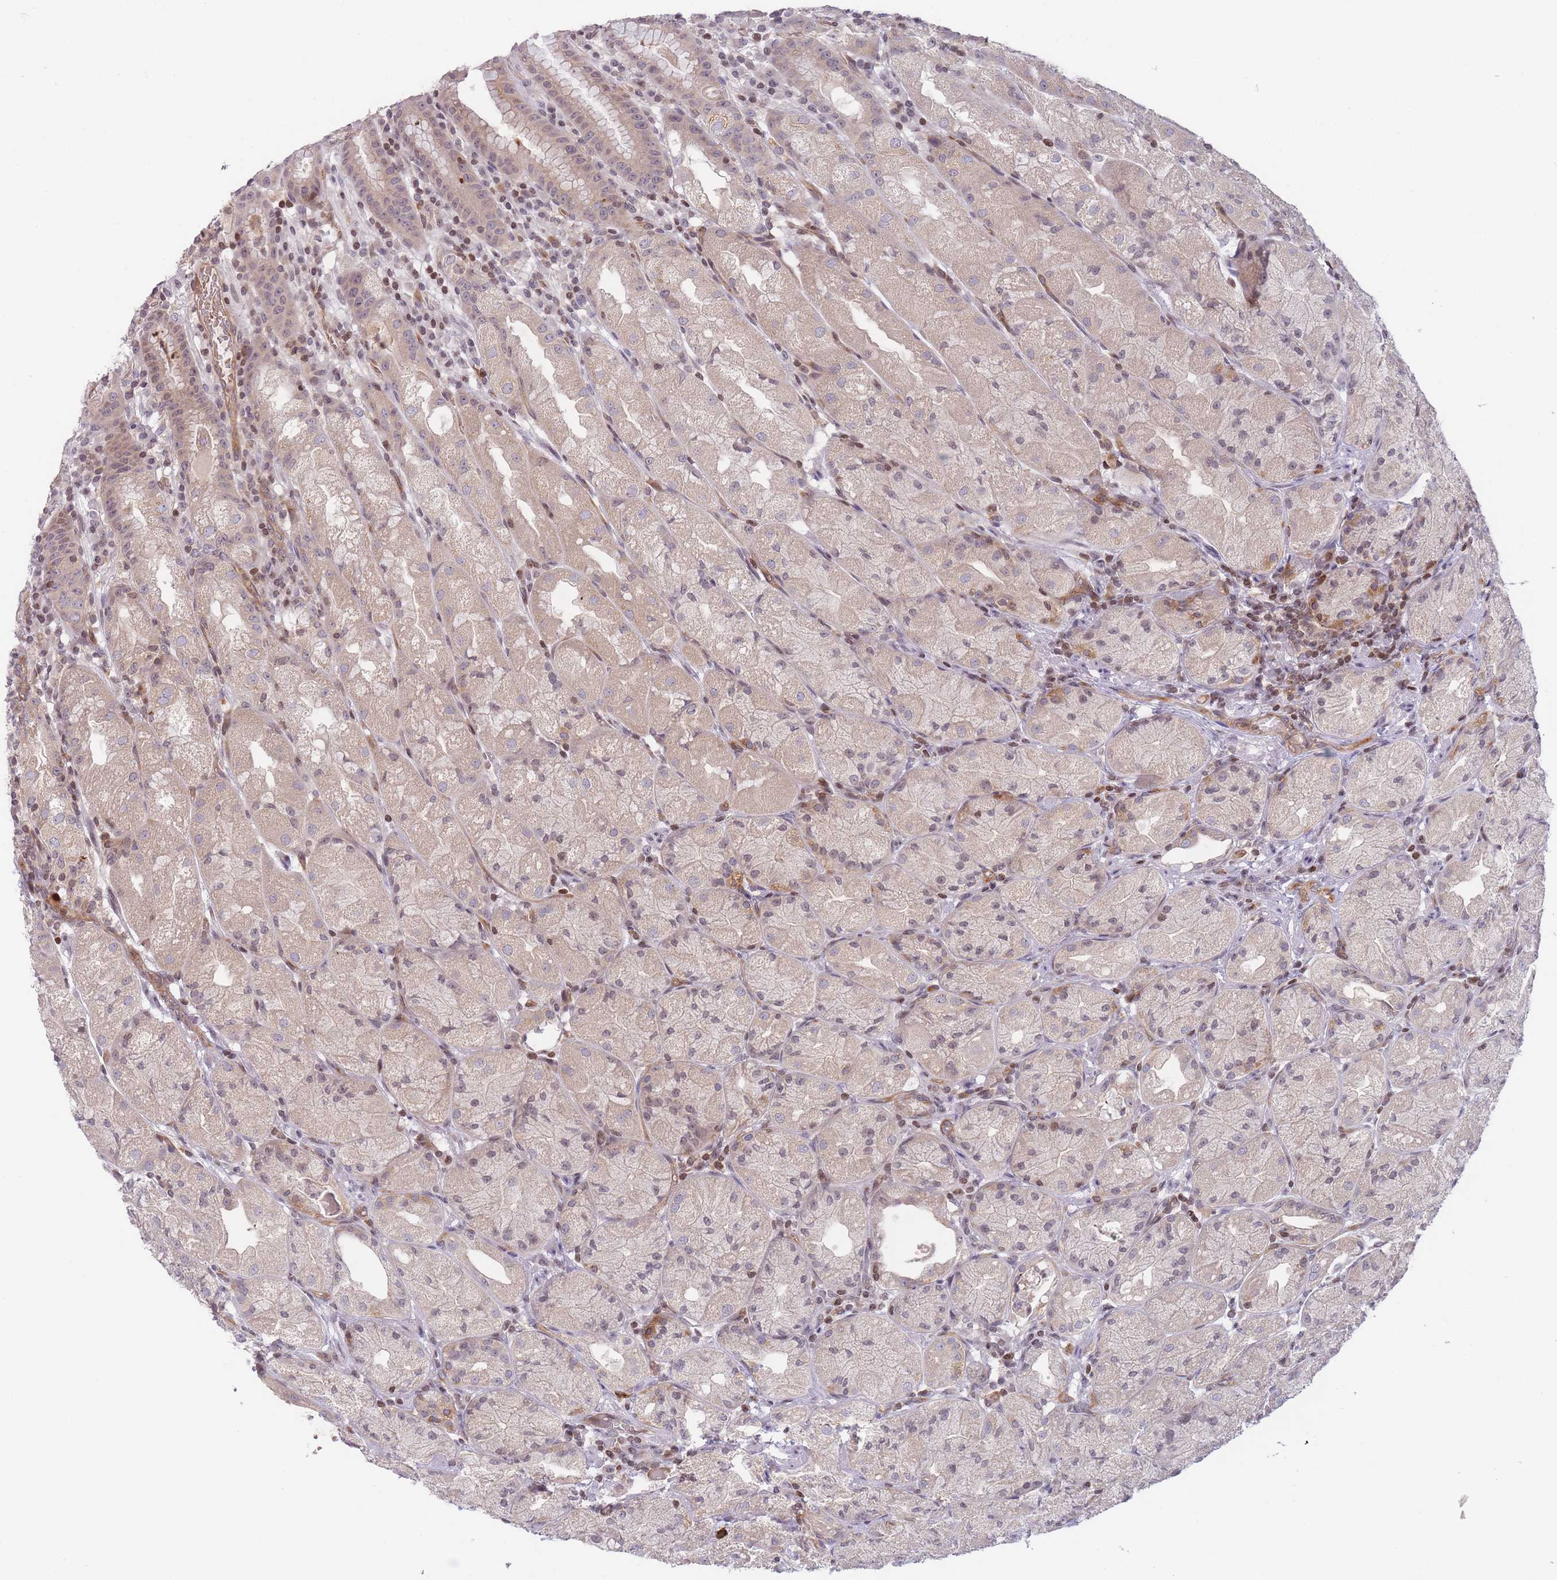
{"staining": {"intensity": "moderate", "quantity": "25%-75%", "location": "cytoplasmic/membranous"}, "tissue": "stomach", "cell_type": "Glandular cells", "image_type": "normal", "snomed": [{"axis": "morphology", "description": "Normal tissue, NOS"}, {"axis": "topography", "description": "Stomach, upper"}], "caption": "This histopathology image reveals unremarkable stomach stained with immunohistochemistry to label a protein in brown. The cytoplasmic/membranous of glandular cells show moderate positivity for the protein. Nuclei are counter-stained blue.", "gene": "SLC35F5", "patient": {"sex": "male", "age": 52}}